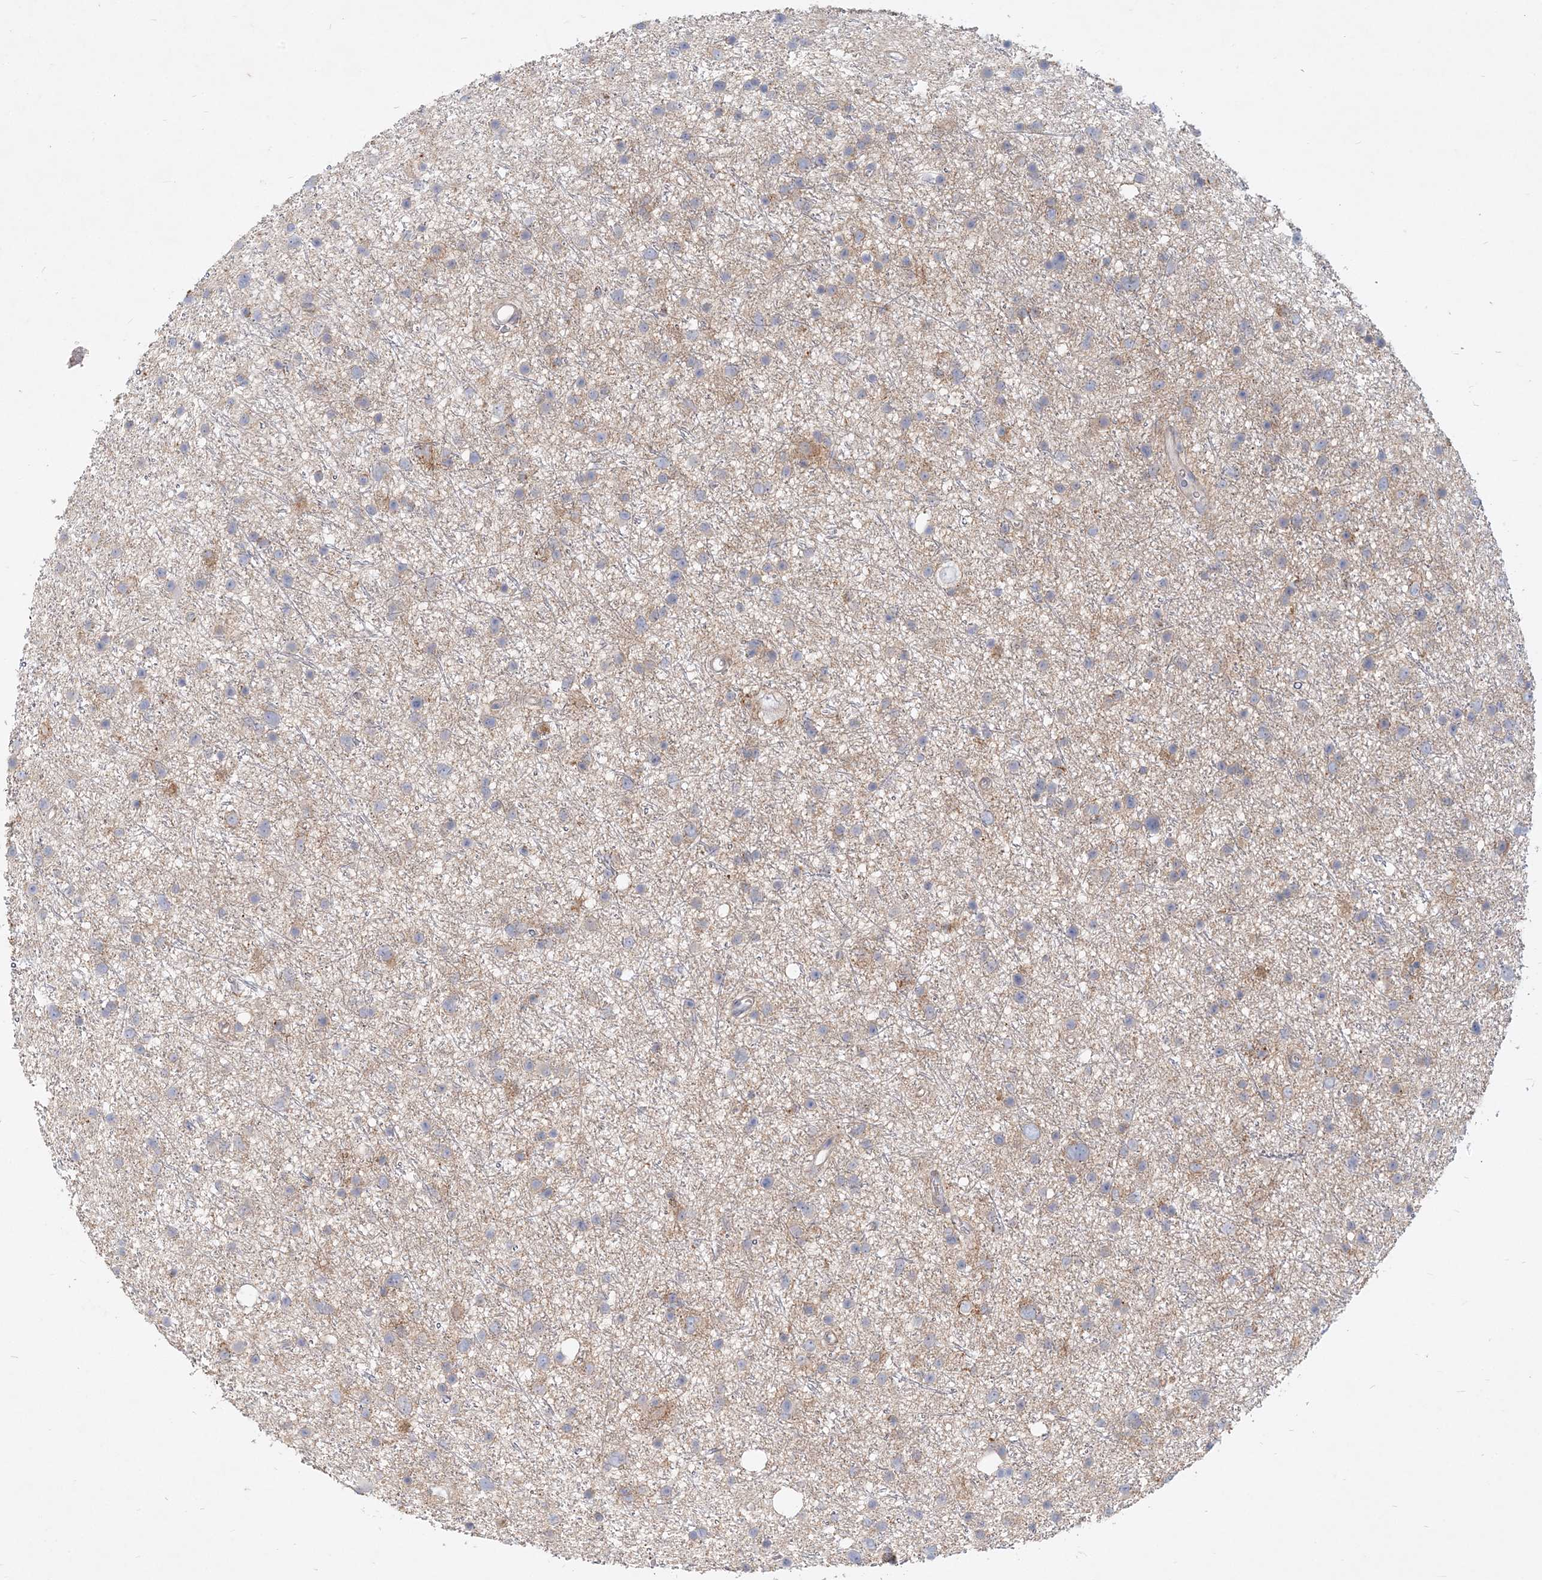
{"staining": {"intensity": "negative", "quantity": "none", "location": "none"}, "tissue": "glioma", "cell_type": "Tumor cells", "image_type": "cancer", "snomed": [{"axis": "morphology", "description": "Glioma, malignant, Low grade"}, {"axis": "topography", "description": "Cerebral cortex"}], "caption": "Human malignant glioma (low-grade) stained for a protein using immunohistochemistry reveals no staining in tumor cells.", "gene": "GMPPA", "patient": {"sex": "female", "age": 39}}